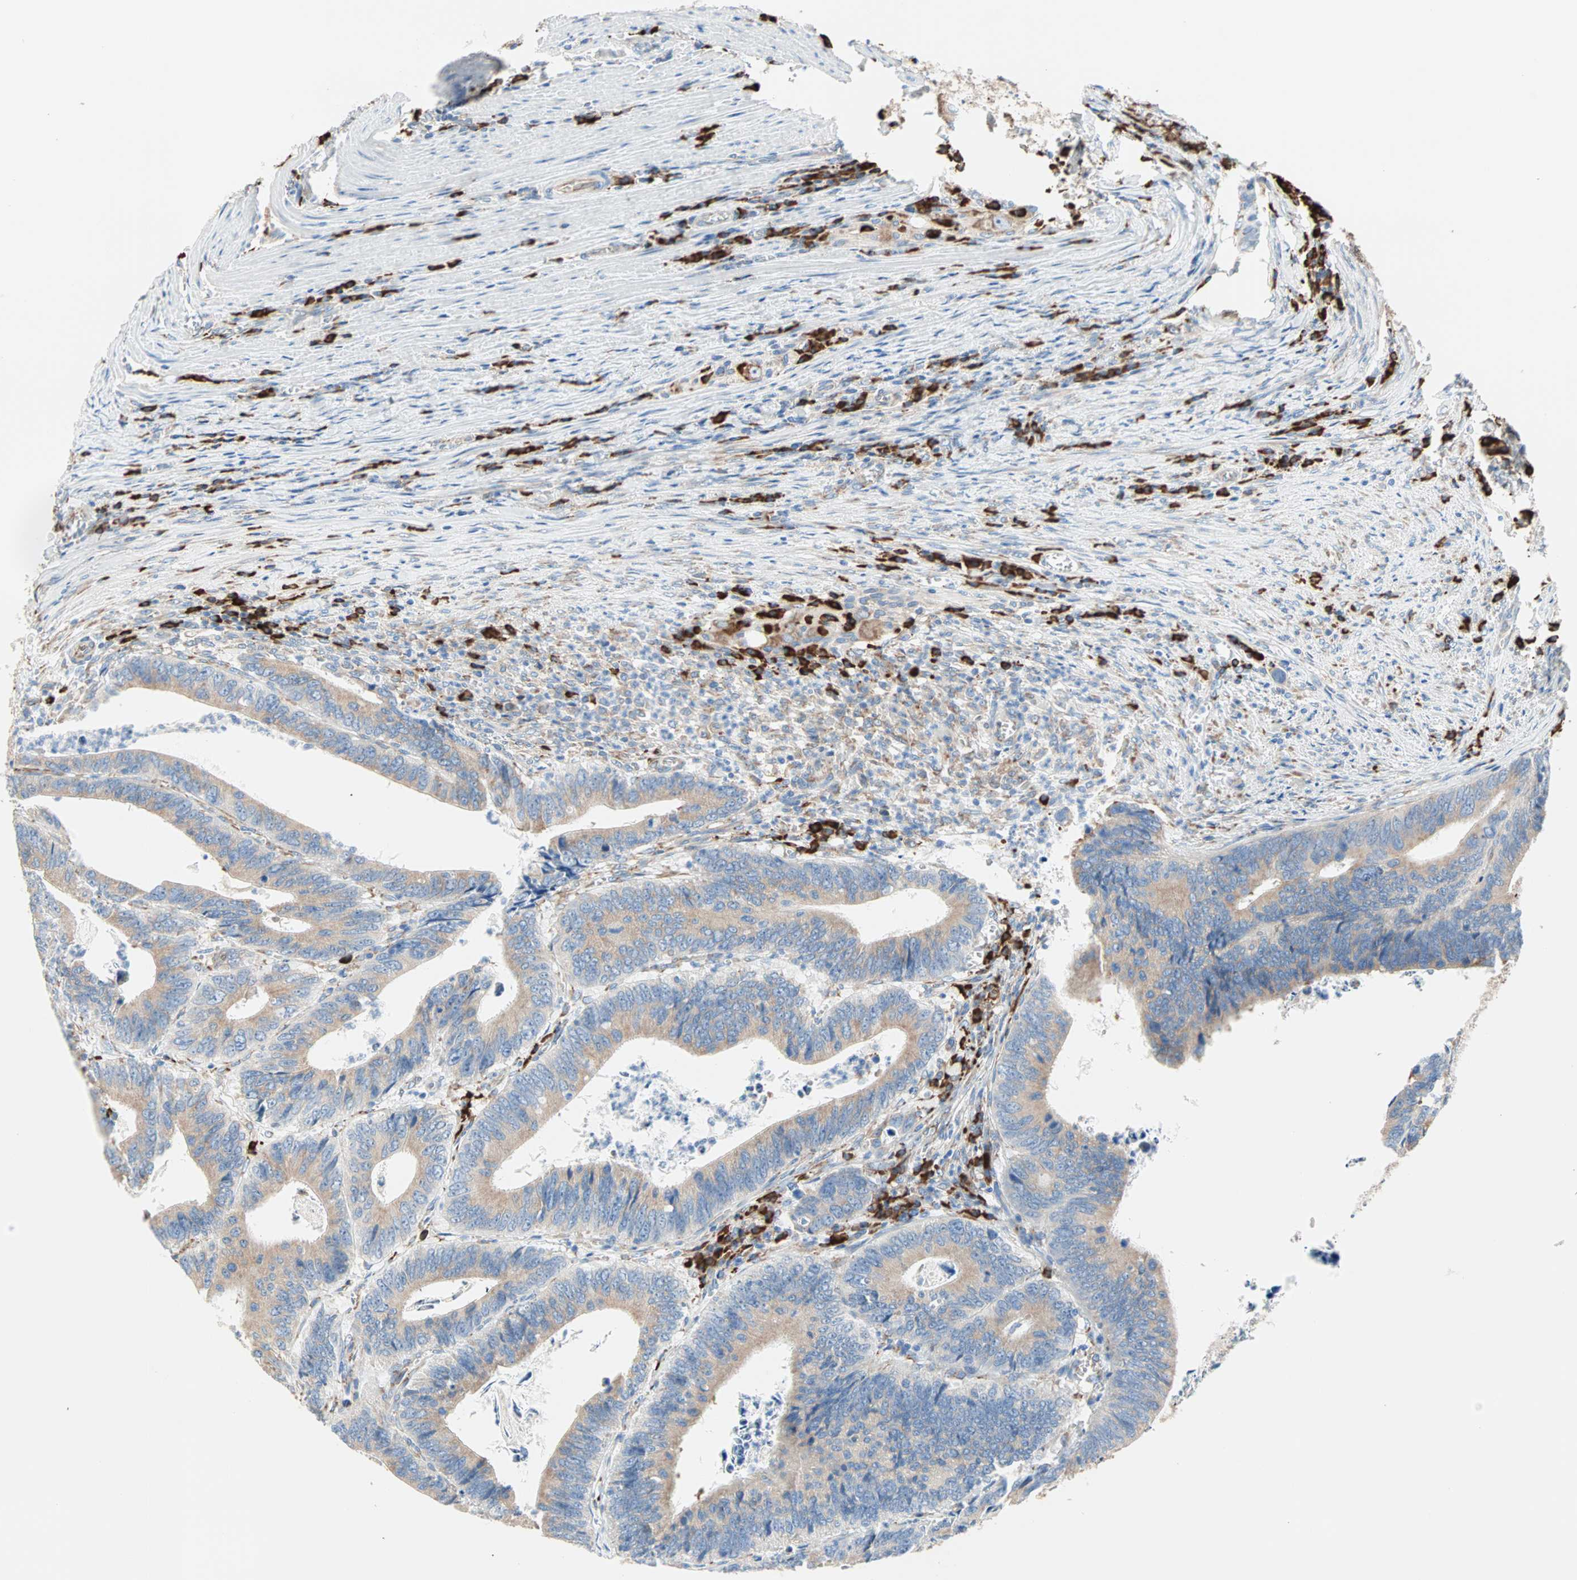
{"staining": {"intensity": "moderate", "quantity": ">75%", "location": "cytoplasmic/membranous"}, "tissue": "colorectal cancer", "cell_type": "Tumor cells", "image_type": "cancer", "snomed": [{"axis": "morphology", "description": "Adenocarcinoma, NOS"}, {"axis": "topography", "description": "Colon"}], "caption": "The histopathology image exhibits a brown stain indicating the presence of a protein in the cytoplasmic/membranous of tumor cells in colorectal adenocarcinoma.", "gene": "PLCXD1", "patient": {"sex": "male", "age": 72}}